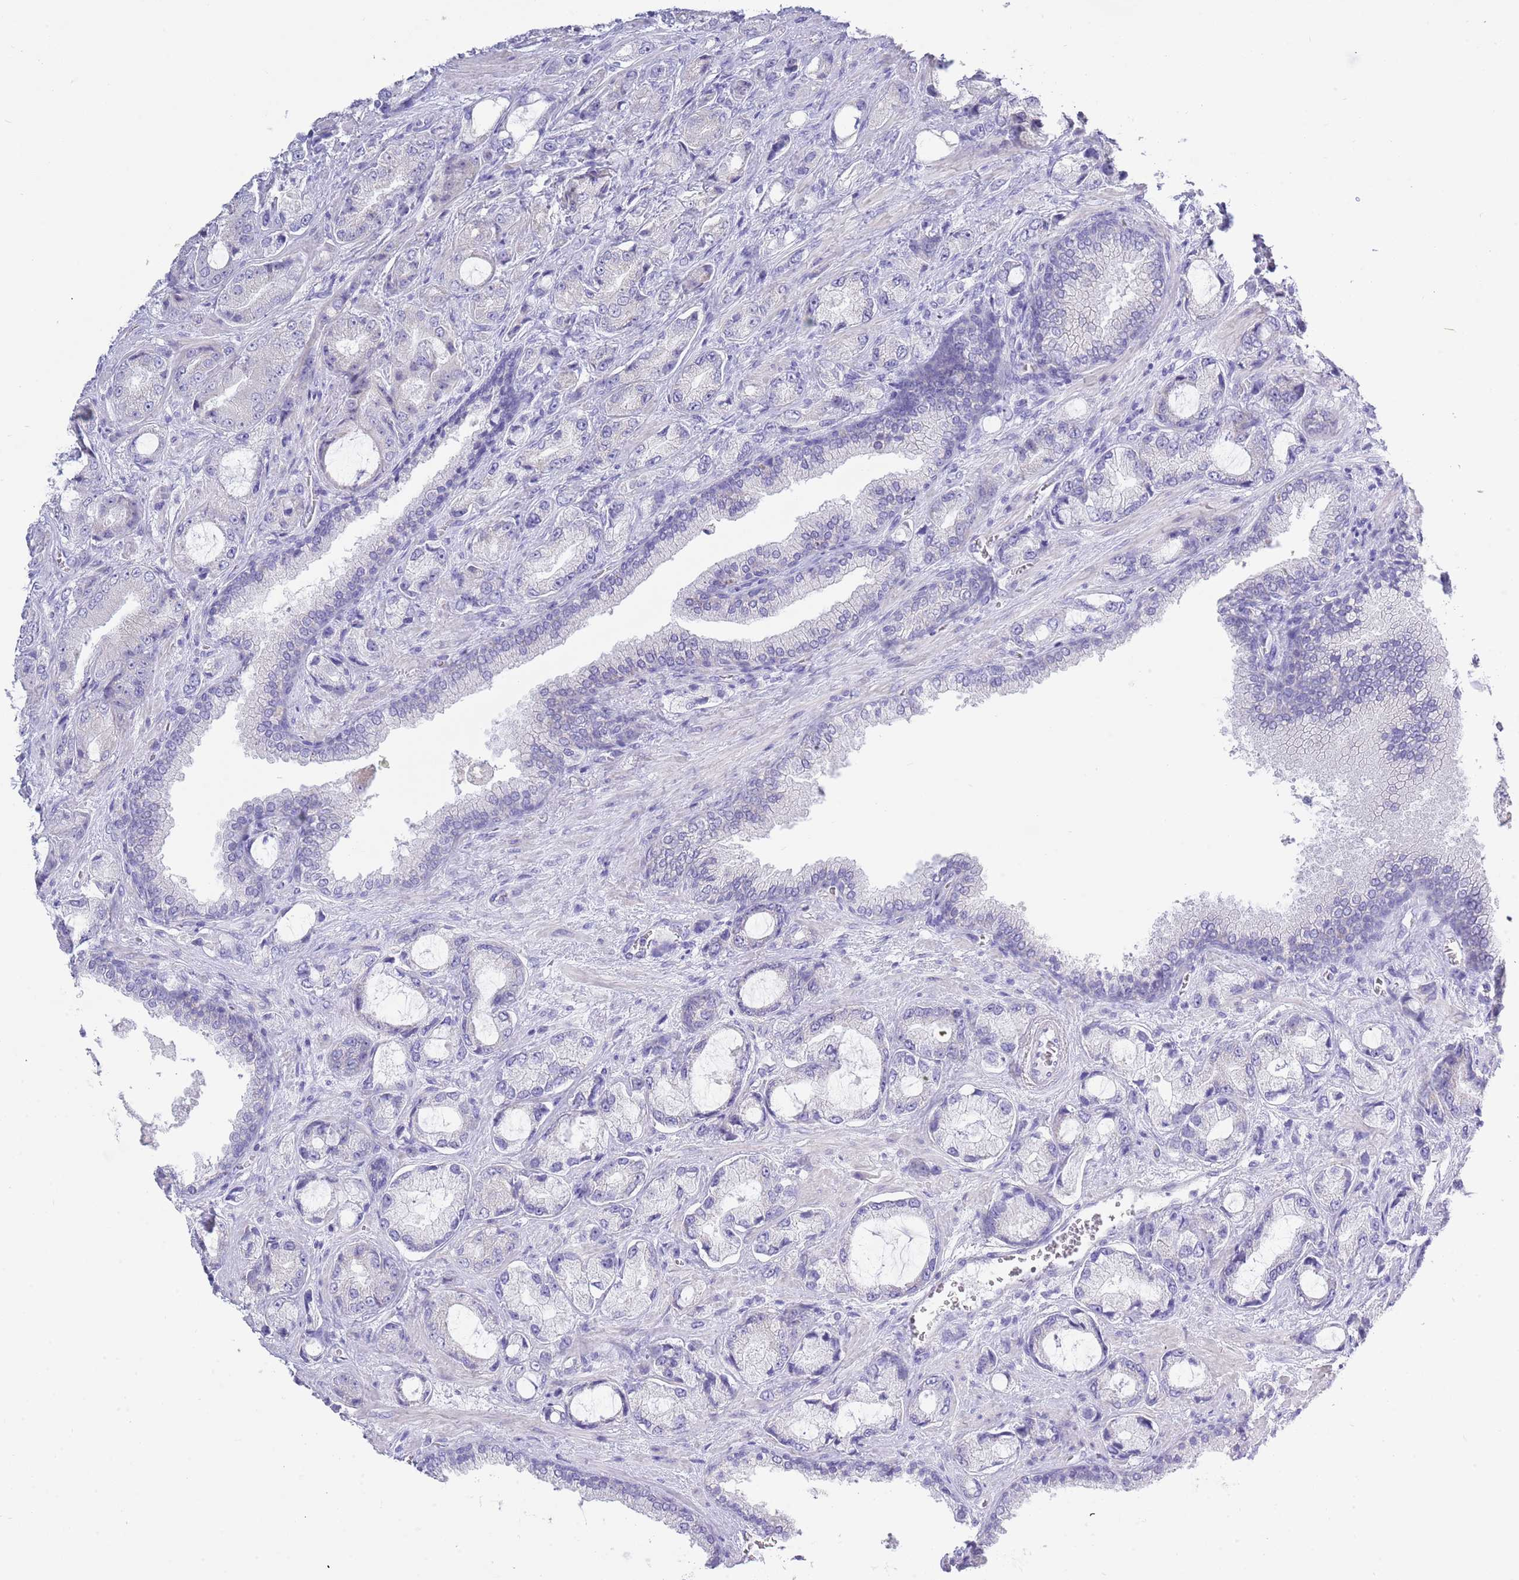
{"staining": {"intensity": "negative", "quantity": "none", "location": "none"}, "tissue": "prostate cancer", "cell_type": "Tumor cells", "image_type": "cancer", "snomed": [{"axis": "morphology", "description": "Adenocarcinoma, High grade"}, {"axis": "topography", "description": "Prostate"}], "caption": "This is an IHC histopathology image of prostate cancer. There is no staining in tumor cells.", "gene": "ACR", "patient": {"sex": "male", "age": 68}}